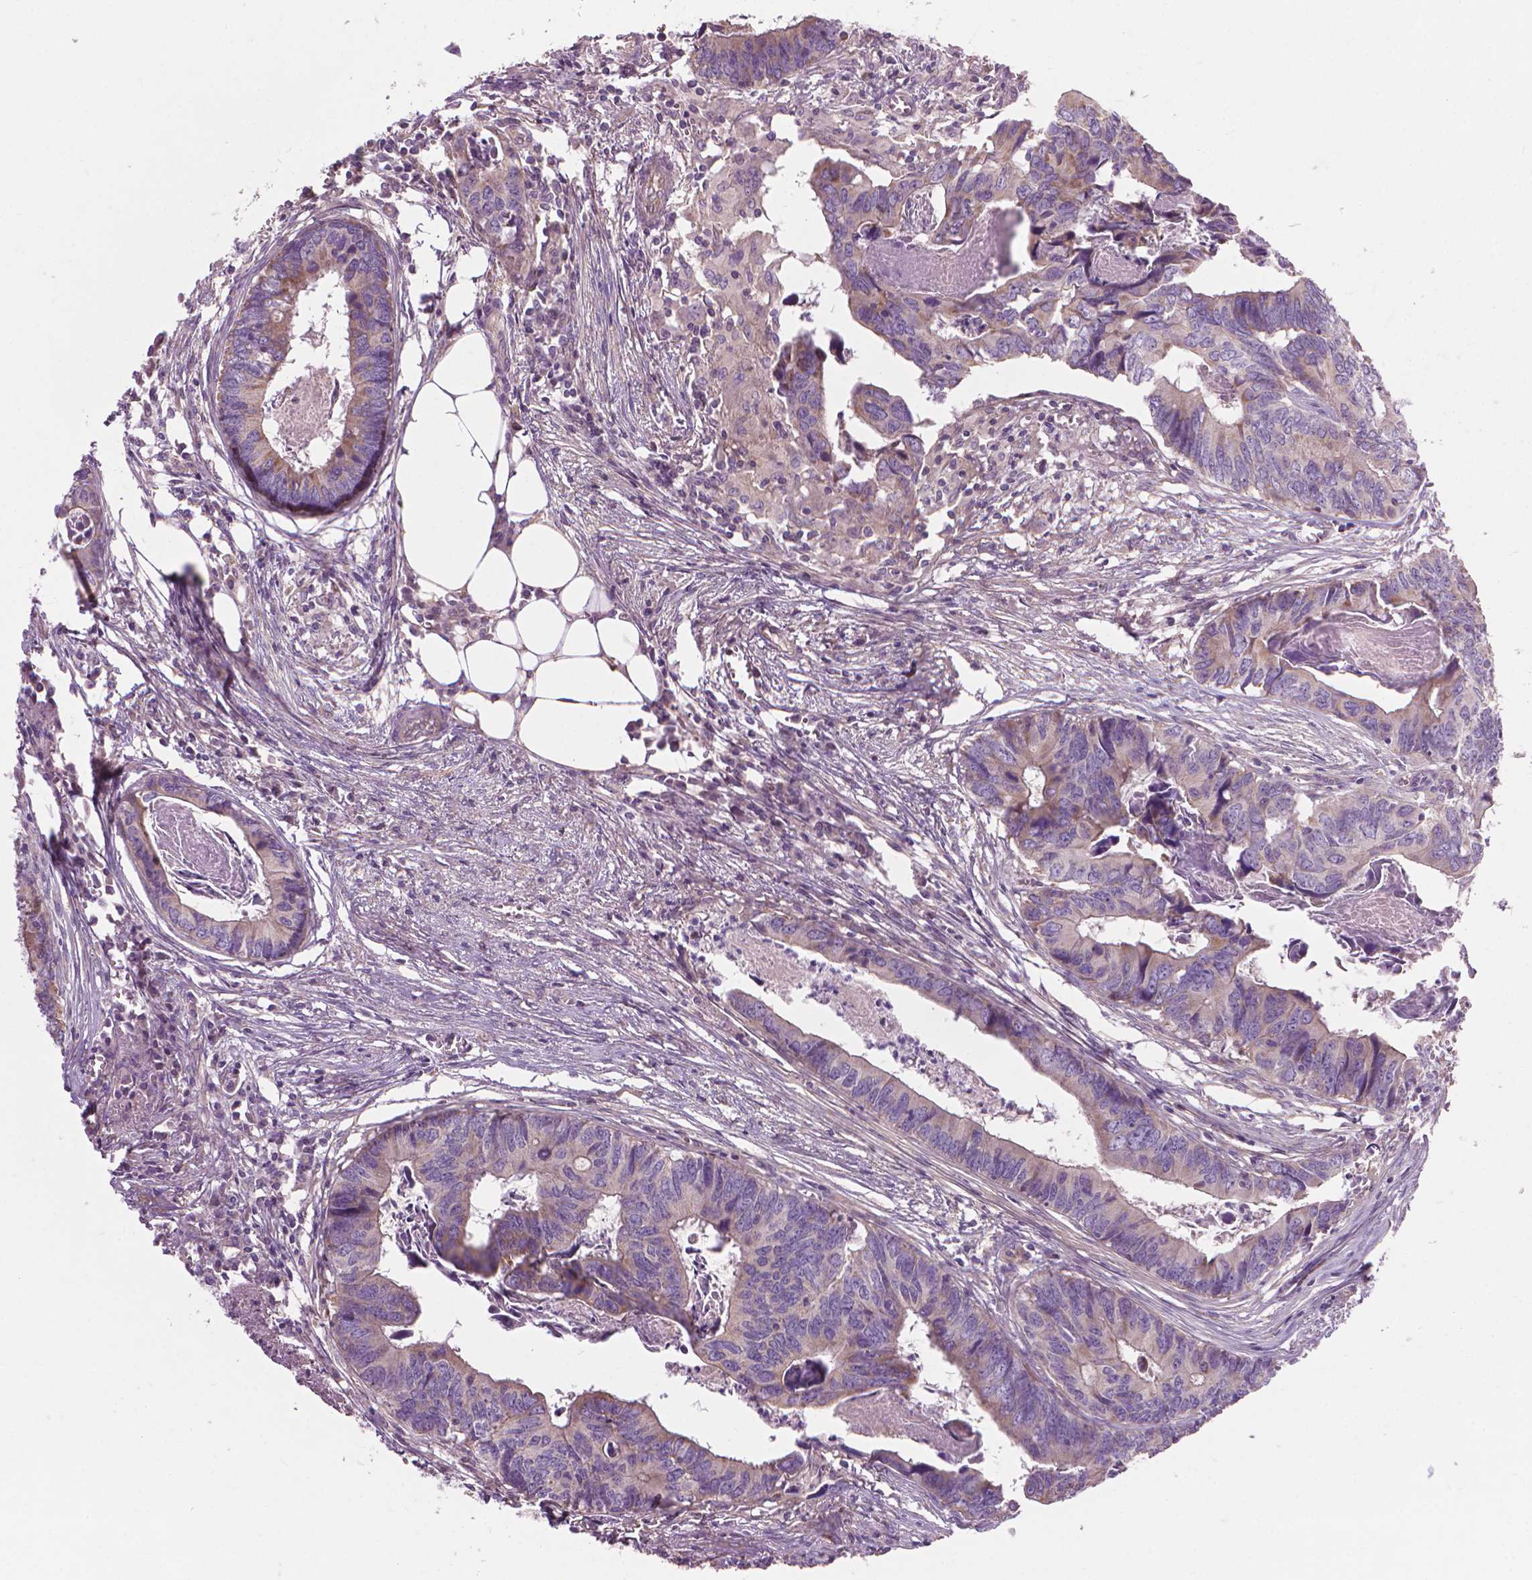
{"staining": {"intensity": "weak", "quantity": "<25%", "location": "cytoplasmic/membranous"}, "tissue": "colorectal cancer", "cell_type": "Tumor cells", "image_type": "cancer", "snomed": [{"axis": "morphology", "description": "Adenocarcinoma, NOS"}, {"axis": "topography", "description": "Colon"}], "caption": "This is an immunohistochemistry (IHC) image of colorectal cancer. There is no positivity in tumor cells.", "gene": "RIIAD1", "patient": {"sex": "female", "age": 82}}